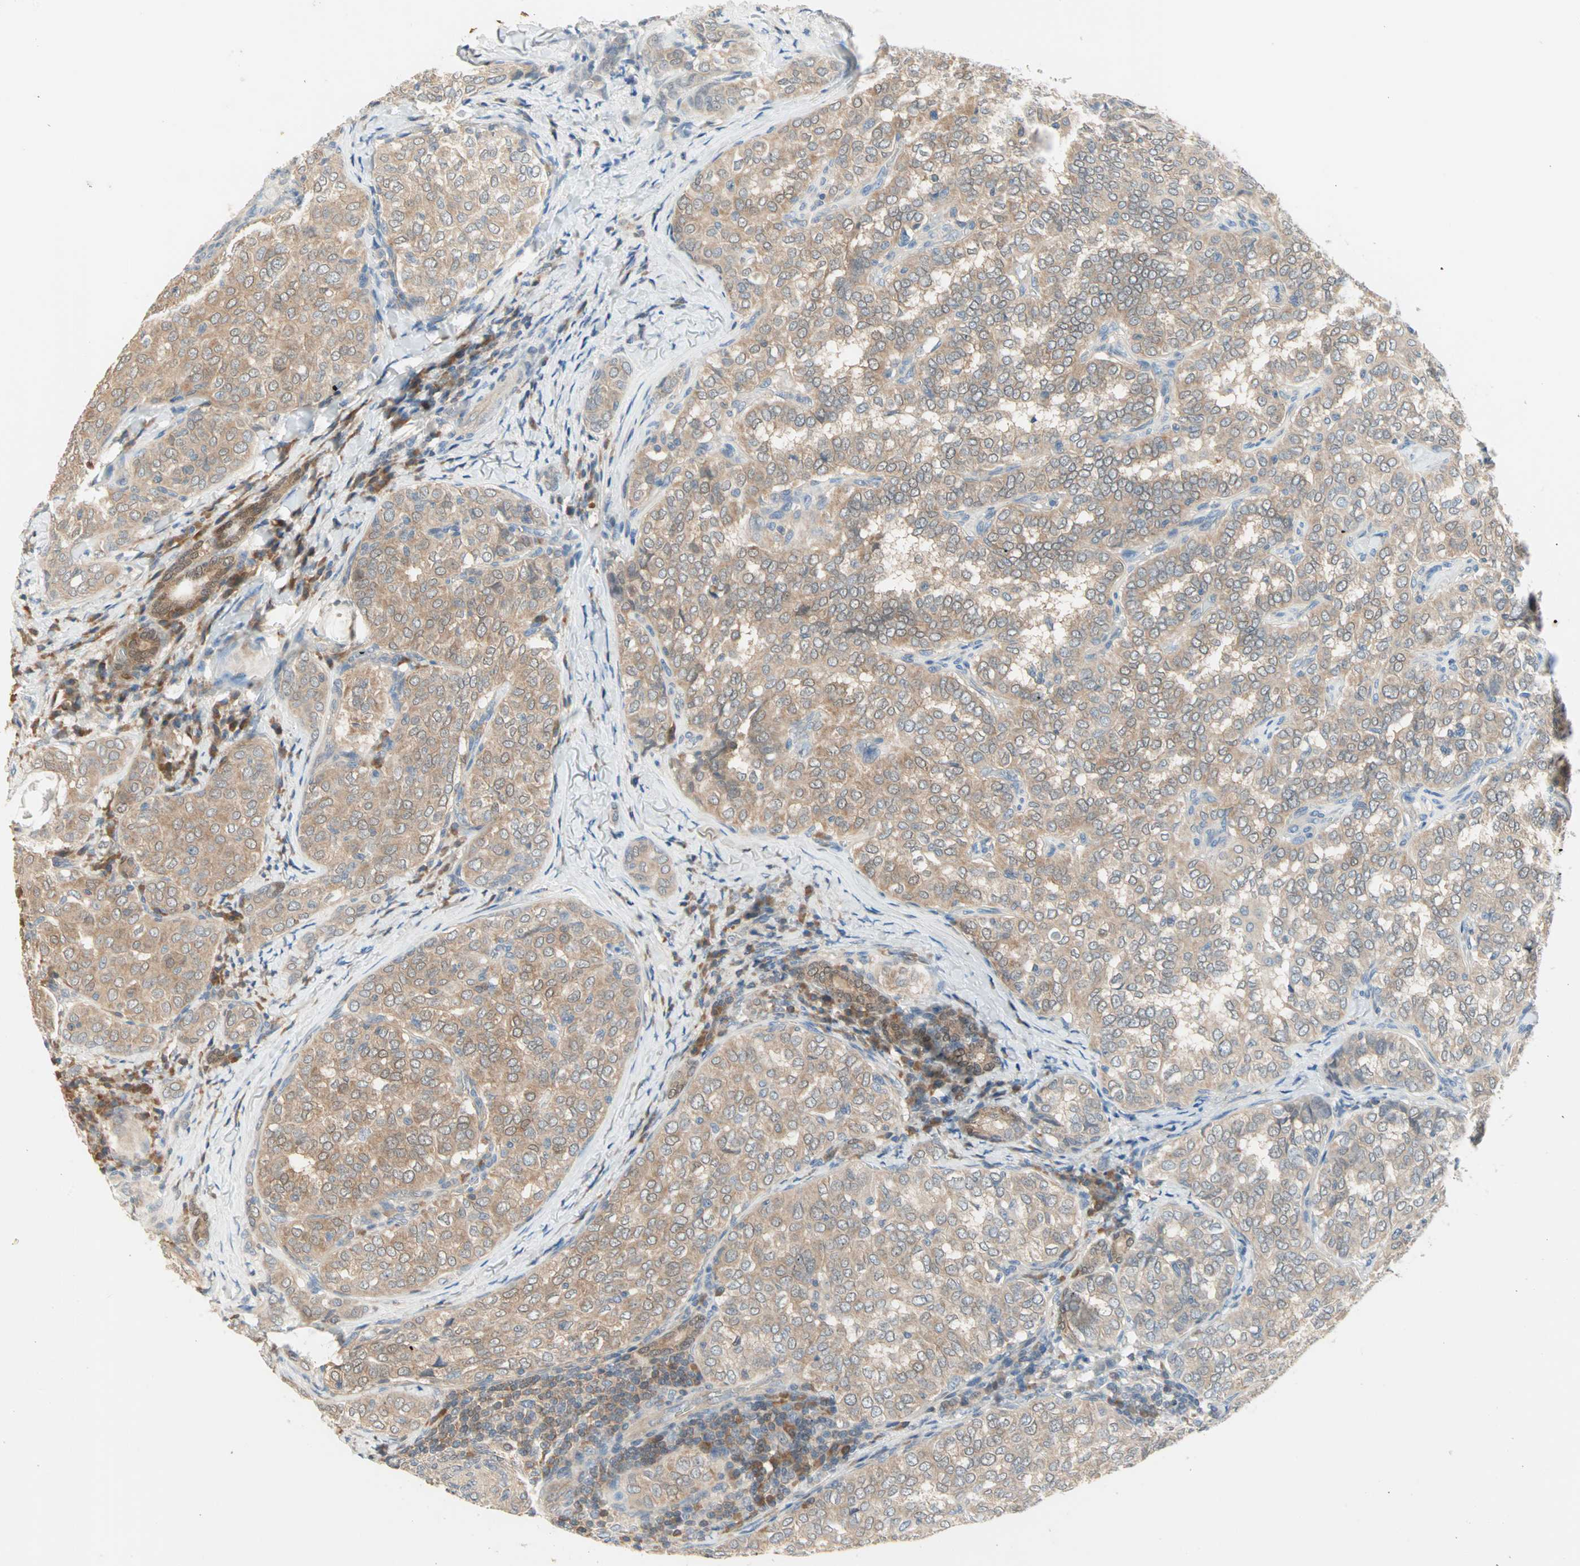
{"staining": {"intensity": "moderate", "quantity": ">75%", "location": "cytoplasmic/membranous"}, "tissue": "thyroid cancer", "cell_type": "Tumor cells", "image_type": "cancer", "snomed": [{"axis": "morphology", "description": "Normal tissue, NOS"}, {"axis": "morphology", "description": "Papillary adenocarcinoma, NOS"}, {"axis": "topography", "description": "Thyroid gland"}], "caption": "Immunohistochemical staining of thyroid papillary adenocarcinoma exhibits medium levels of moderate cytoplasmic/membranous protein expression in about >75% of tumor cells.", "gene": "MPI", "patient": {"sex": "female", "age": 30}}